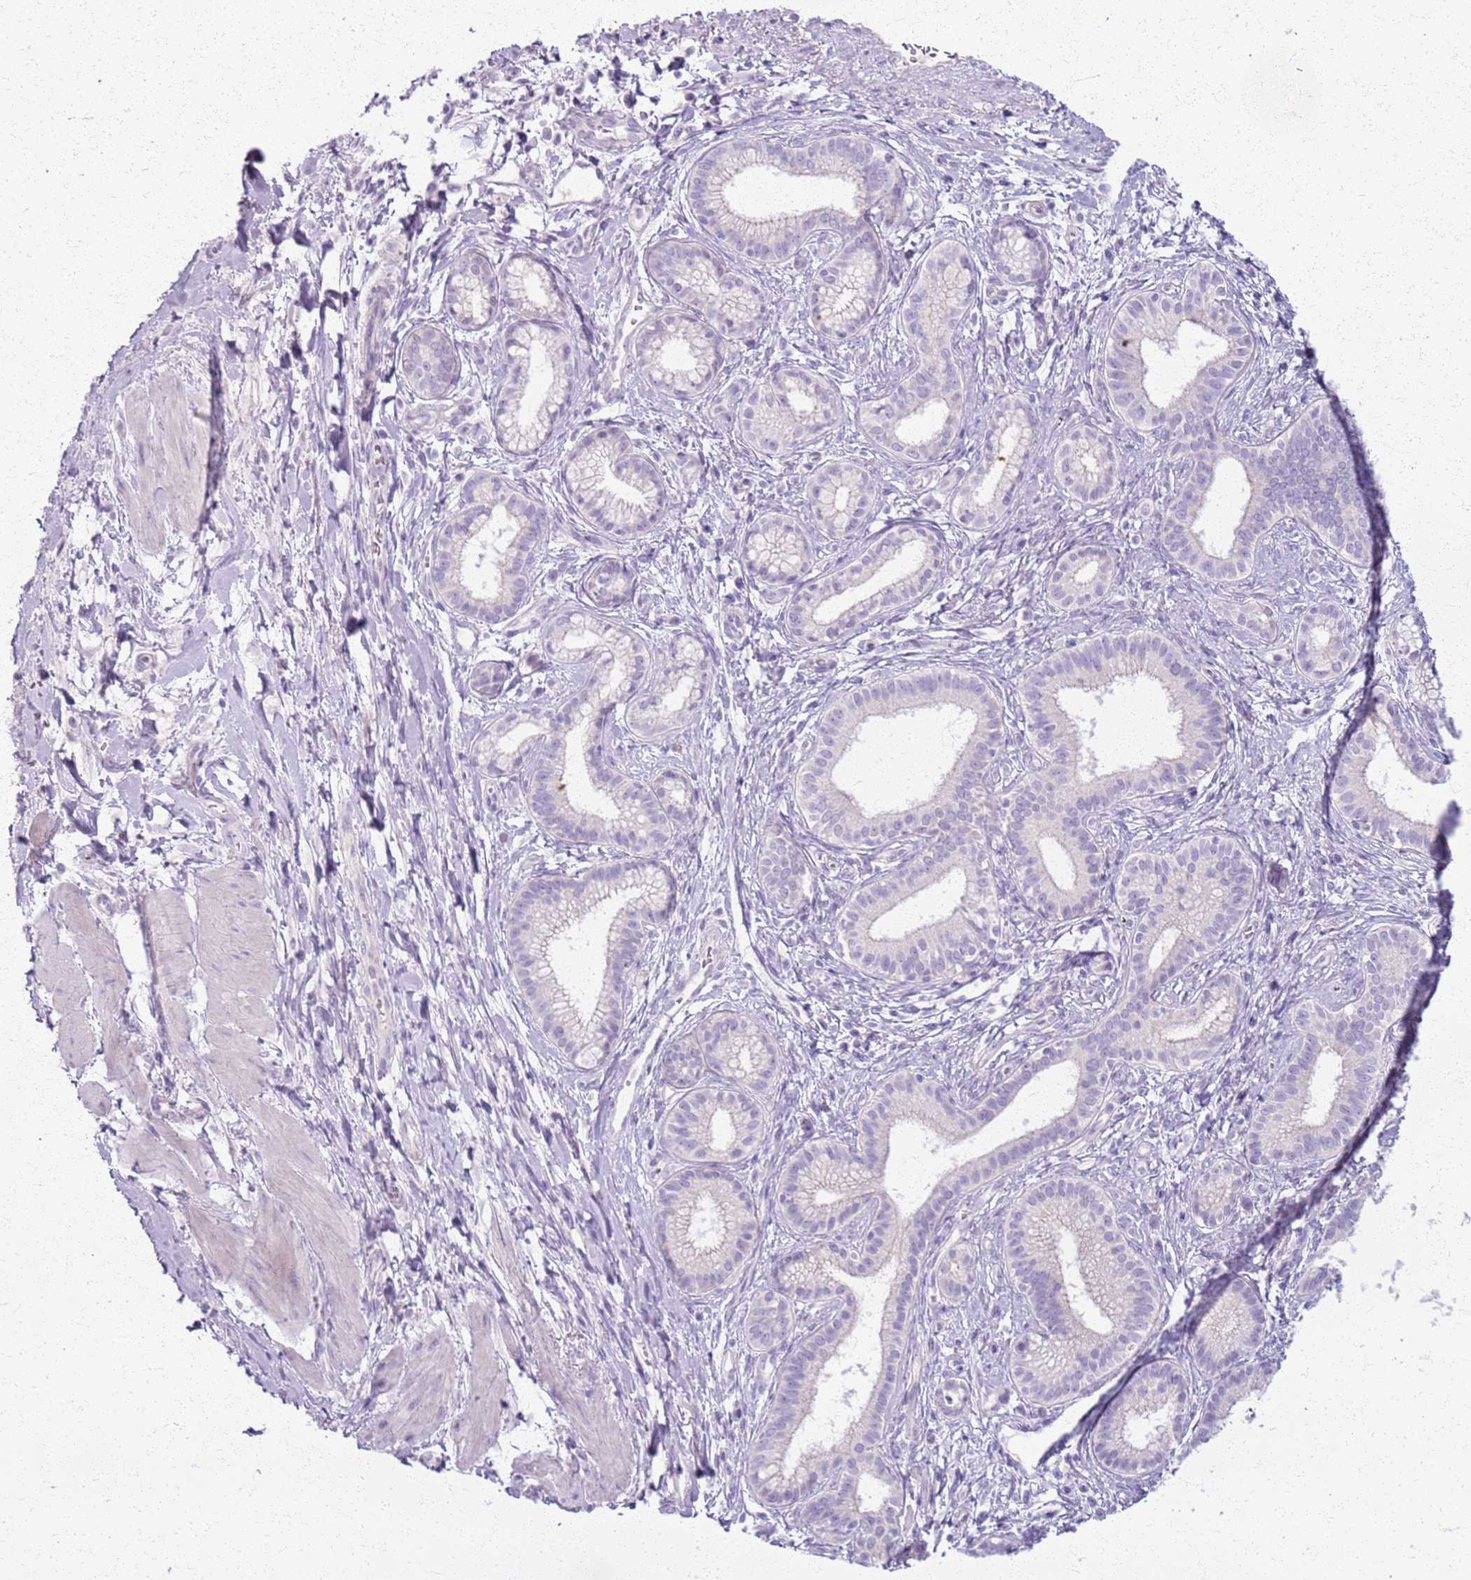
{"staining": {"intensity": "negative", "quantity": "none", "location": "none"}, "tissue": "pancreatic cancer", "cell_type": "Tumor cells", "image_type": "cancer", "snomed": [{"axis": "morphology", "description": "Adenocarcinoma, NOS"}, {"axis": "topography", "description": "Pancreas"}], "caption": "This is a photomicrograph of IHC staining of pancreatic cancer (adenocarcinoma), which shows no staining in tumor cells.", "gene": "CSRP3", "patient": {"sex": "male", "age": 72}}